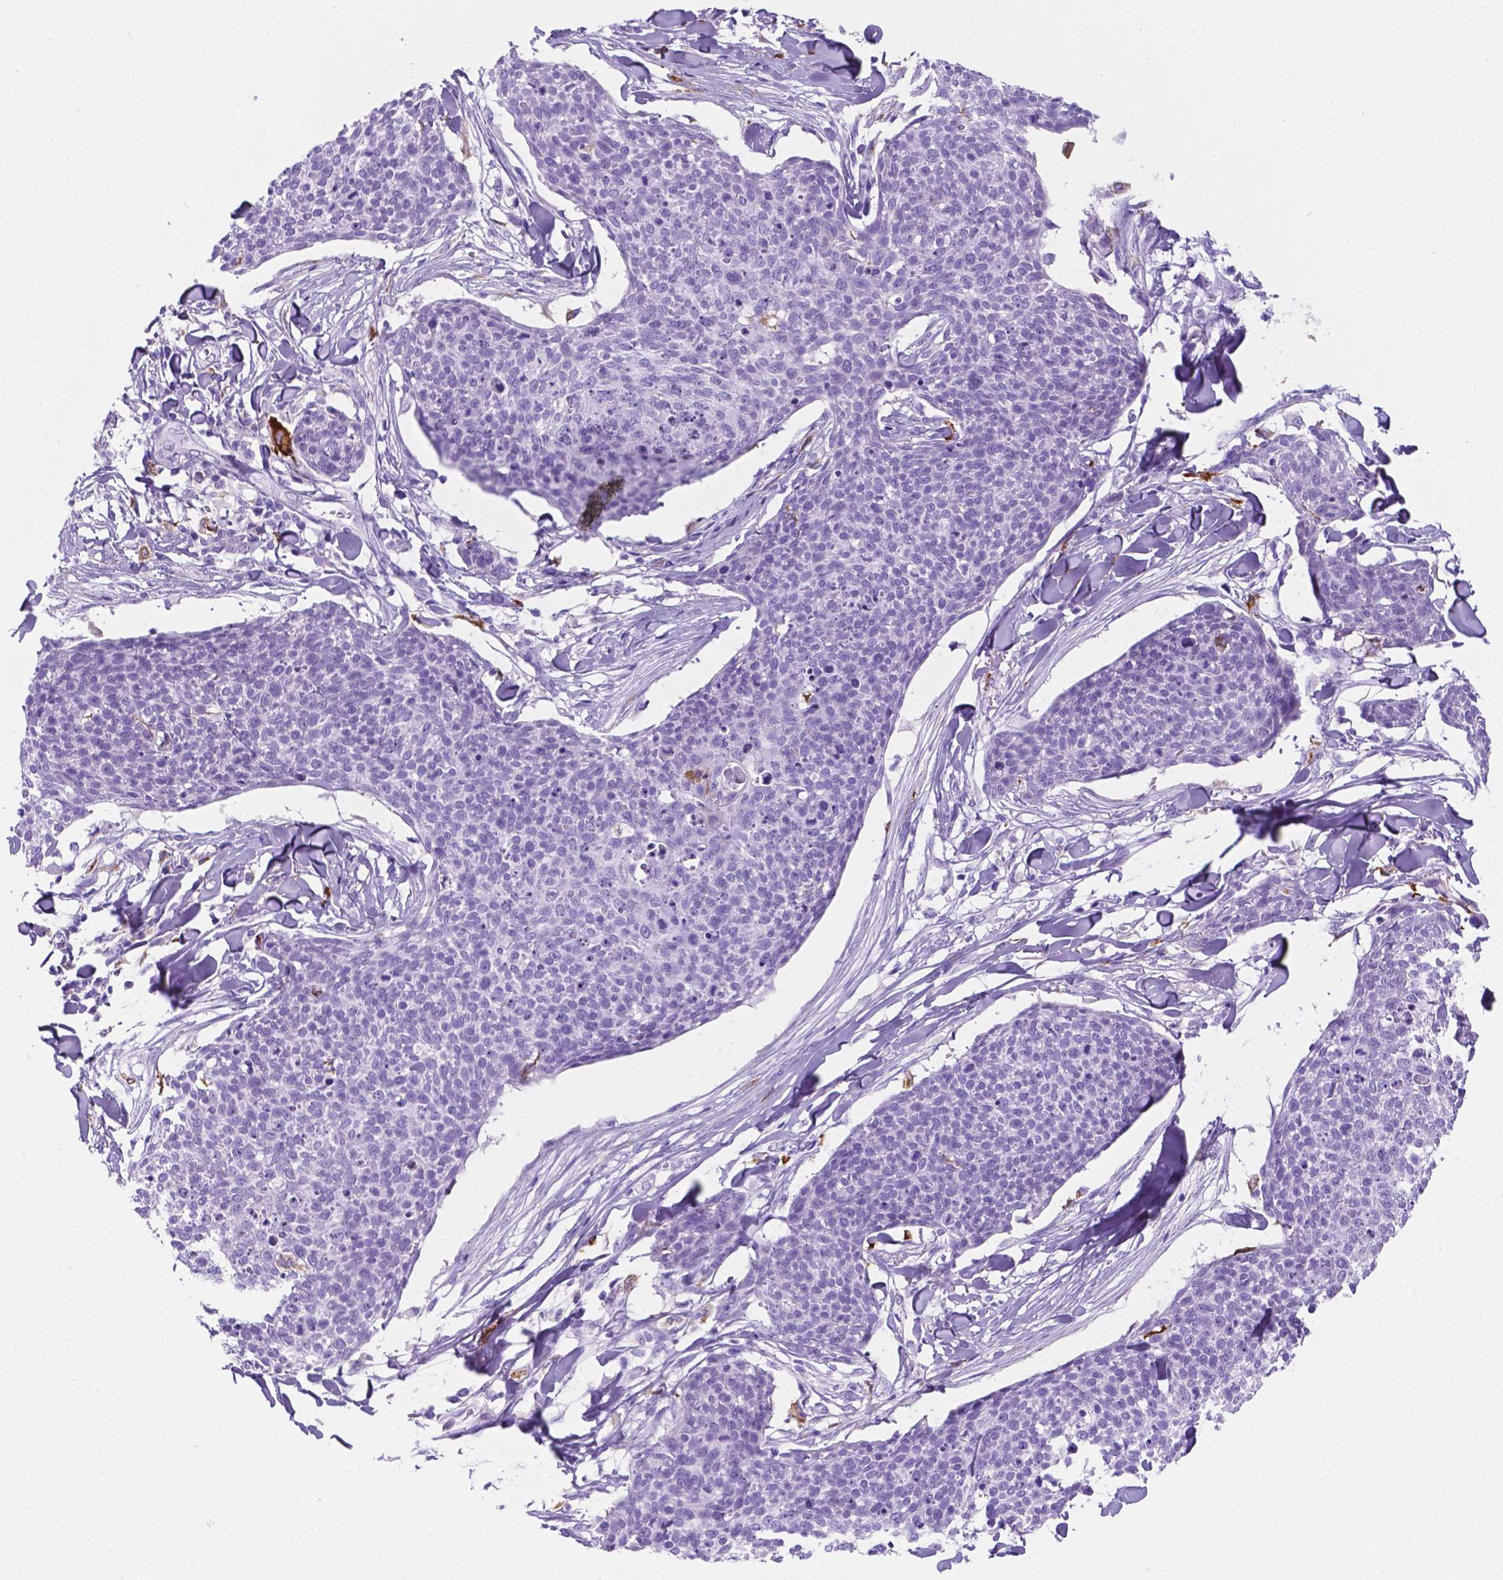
{"staining": {"intensity": "negative", "quantity": "none", "location": "none"}, "tissue": "skin cancer", "cell_type": "Tumor cells", "image_type": "cancer", "snomed": [{"axis": "morphology", "description": "Squamous cell carcinoma, NOS"}, {"axis": "topography", "description": "Skin"}, {"axis": "topography", "description": "Vulva"}], "caption": "The immunohistochemistry (IHC) histopathology image has no significant expression in tumor cells of skin squamous cell carcinoma tissue.", "gene": "MACF1", "patient": {"sex": "female", "age": 75}}